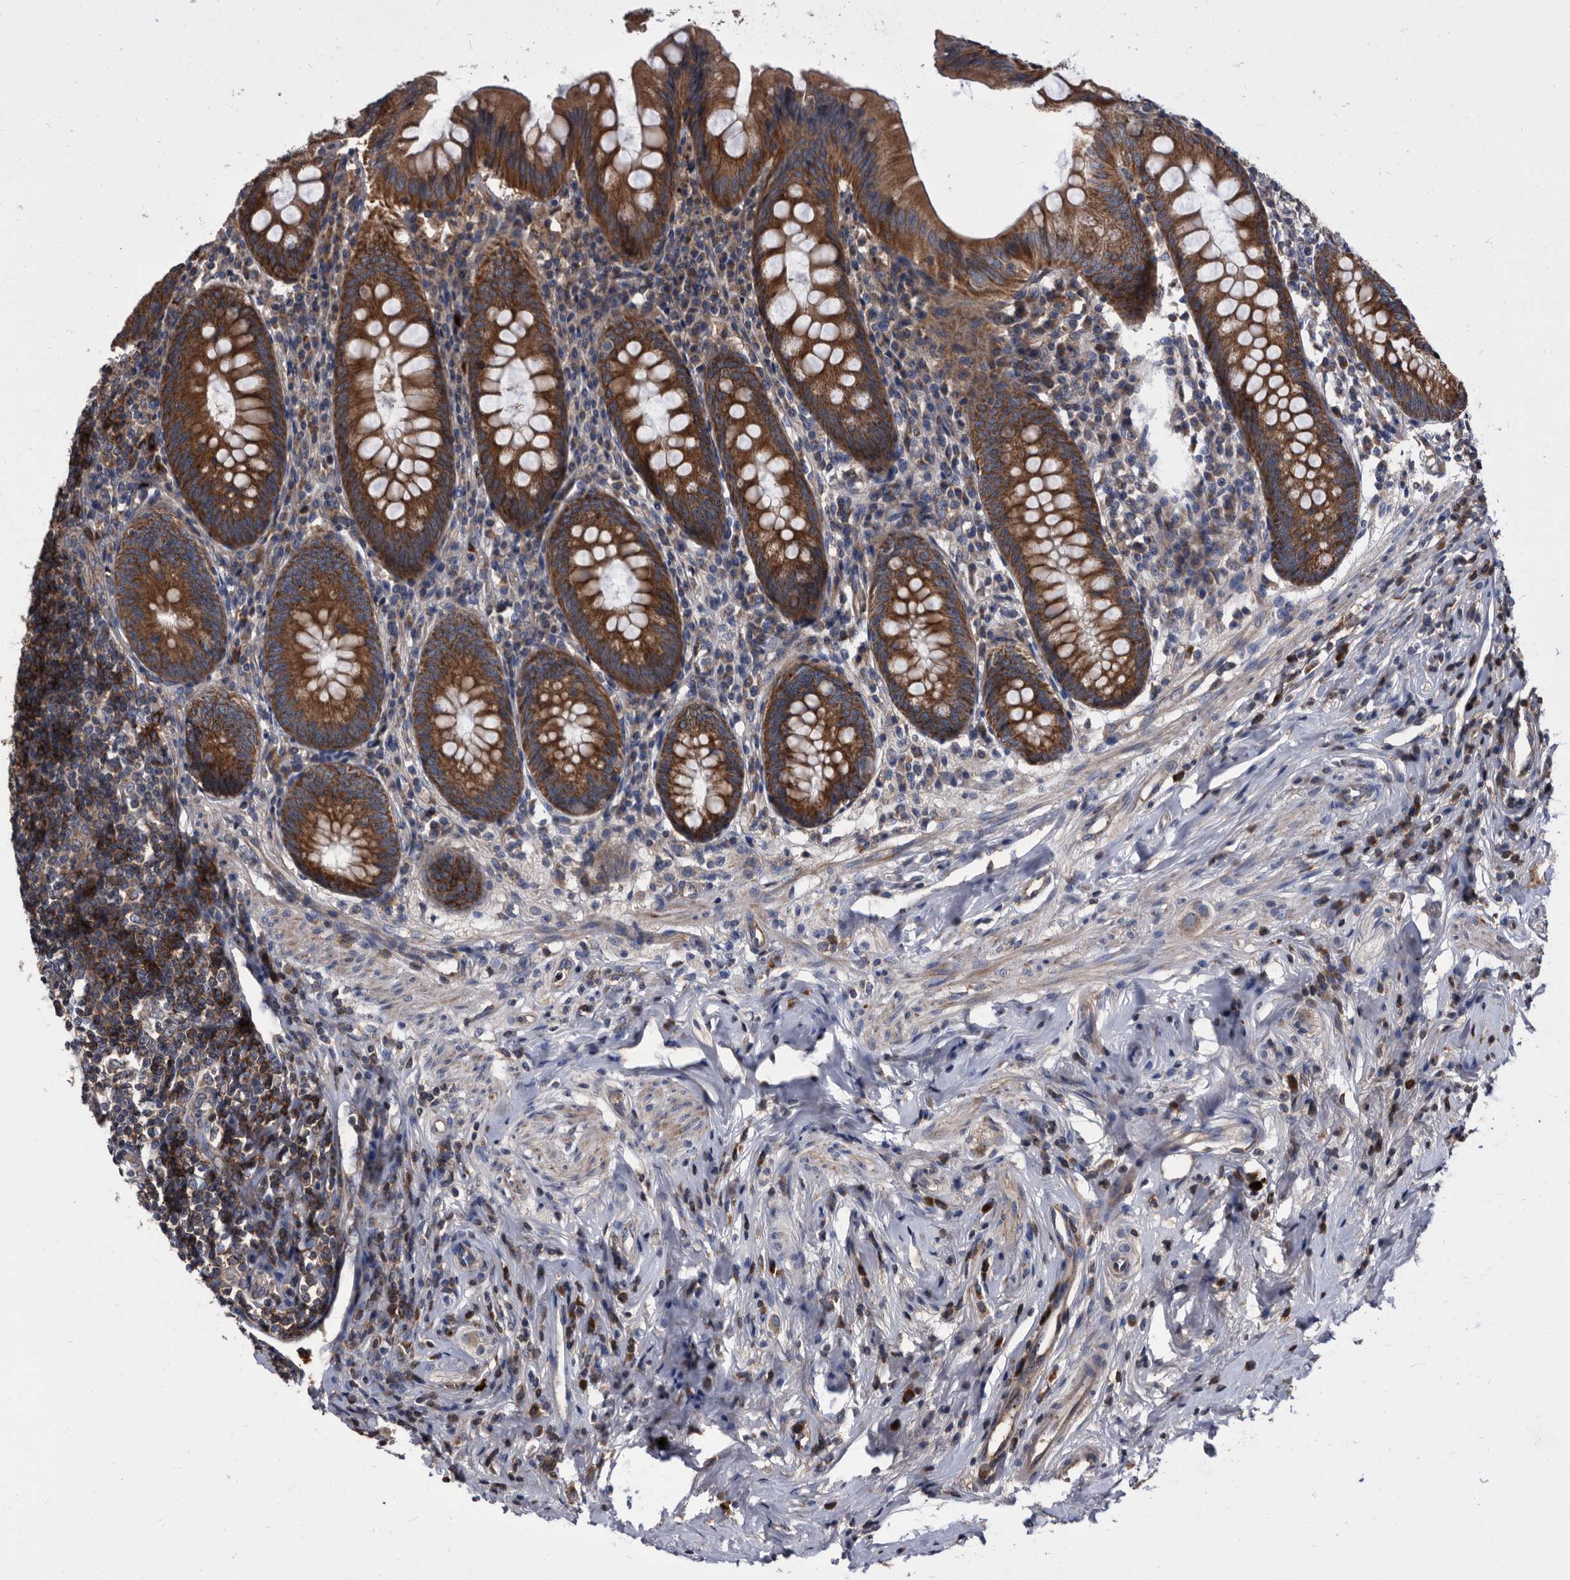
{"staining": {"intensity": "strong", "quantity": ">75%", "location": "cytoplasmic/membranous"}, "tissue": "appendix", "cell_type": "Glandular cells", "image_type": "normal", "snomed": [{"axis": "morphology", "description": "Normal tissue, NOS"}, {"axis": "topography", "description": "Appendix"}], "caption": "A micrograph of human appendix stained for a protein reveals strong cytoplasmic/membranous brown staining in glandular cells. Using DAB (3,3'-diaminobenzidine) (brown) and hematoxylin (blue) stains, captured at high magnification using brightfield microscopy.", "gene": "DTNBP1", "patient": {"sex": "female", "age": 54}}